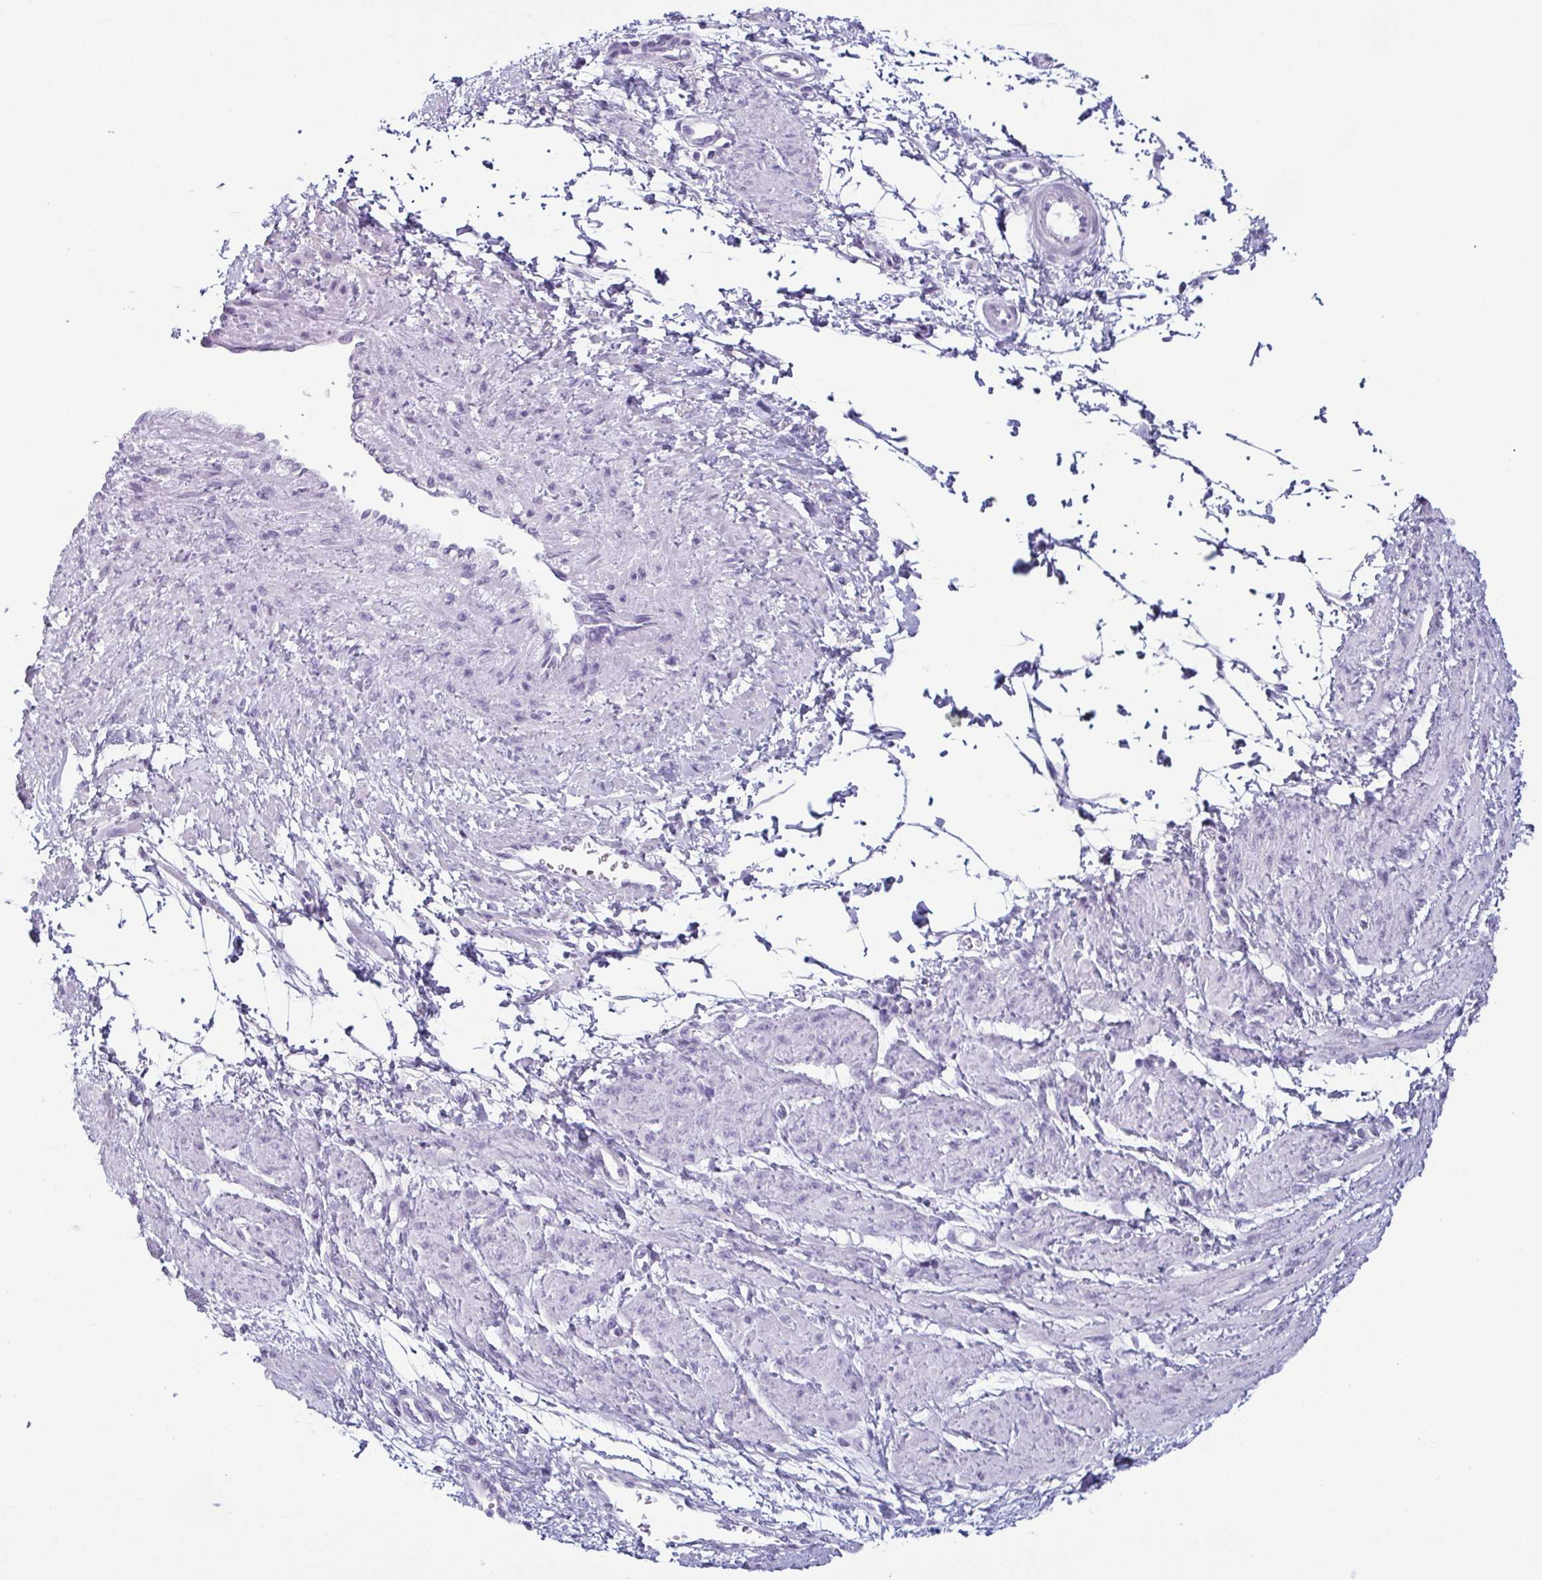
{"staining": {"intensity": "negative", "quantity": "none", "location": "none"}, "tissue": "smooth muscle", "cell_type": "Smooth muscle cells", "image_type": "normal", "snomed": [{"axis": "morphology", "description": "Normal tissue, NOS"}, {"axis": "topography", "description": "Smooth muscle"}, {"axis": "topography", "description": "Uterus"}], "caption": "Immunohistochemistry (IHC) micrograph of unremarkable smooth muscle stained for a protein (brown), which exhibits no staining in smooth muscle cells. The staining was performed using DAB to visualize the protein expression in brown, while the nuclei were stained in blue with hematoxylin (Magnification: 20x).", "gene": "KRT78", "patient": {"sex": "female", "age": 39}}